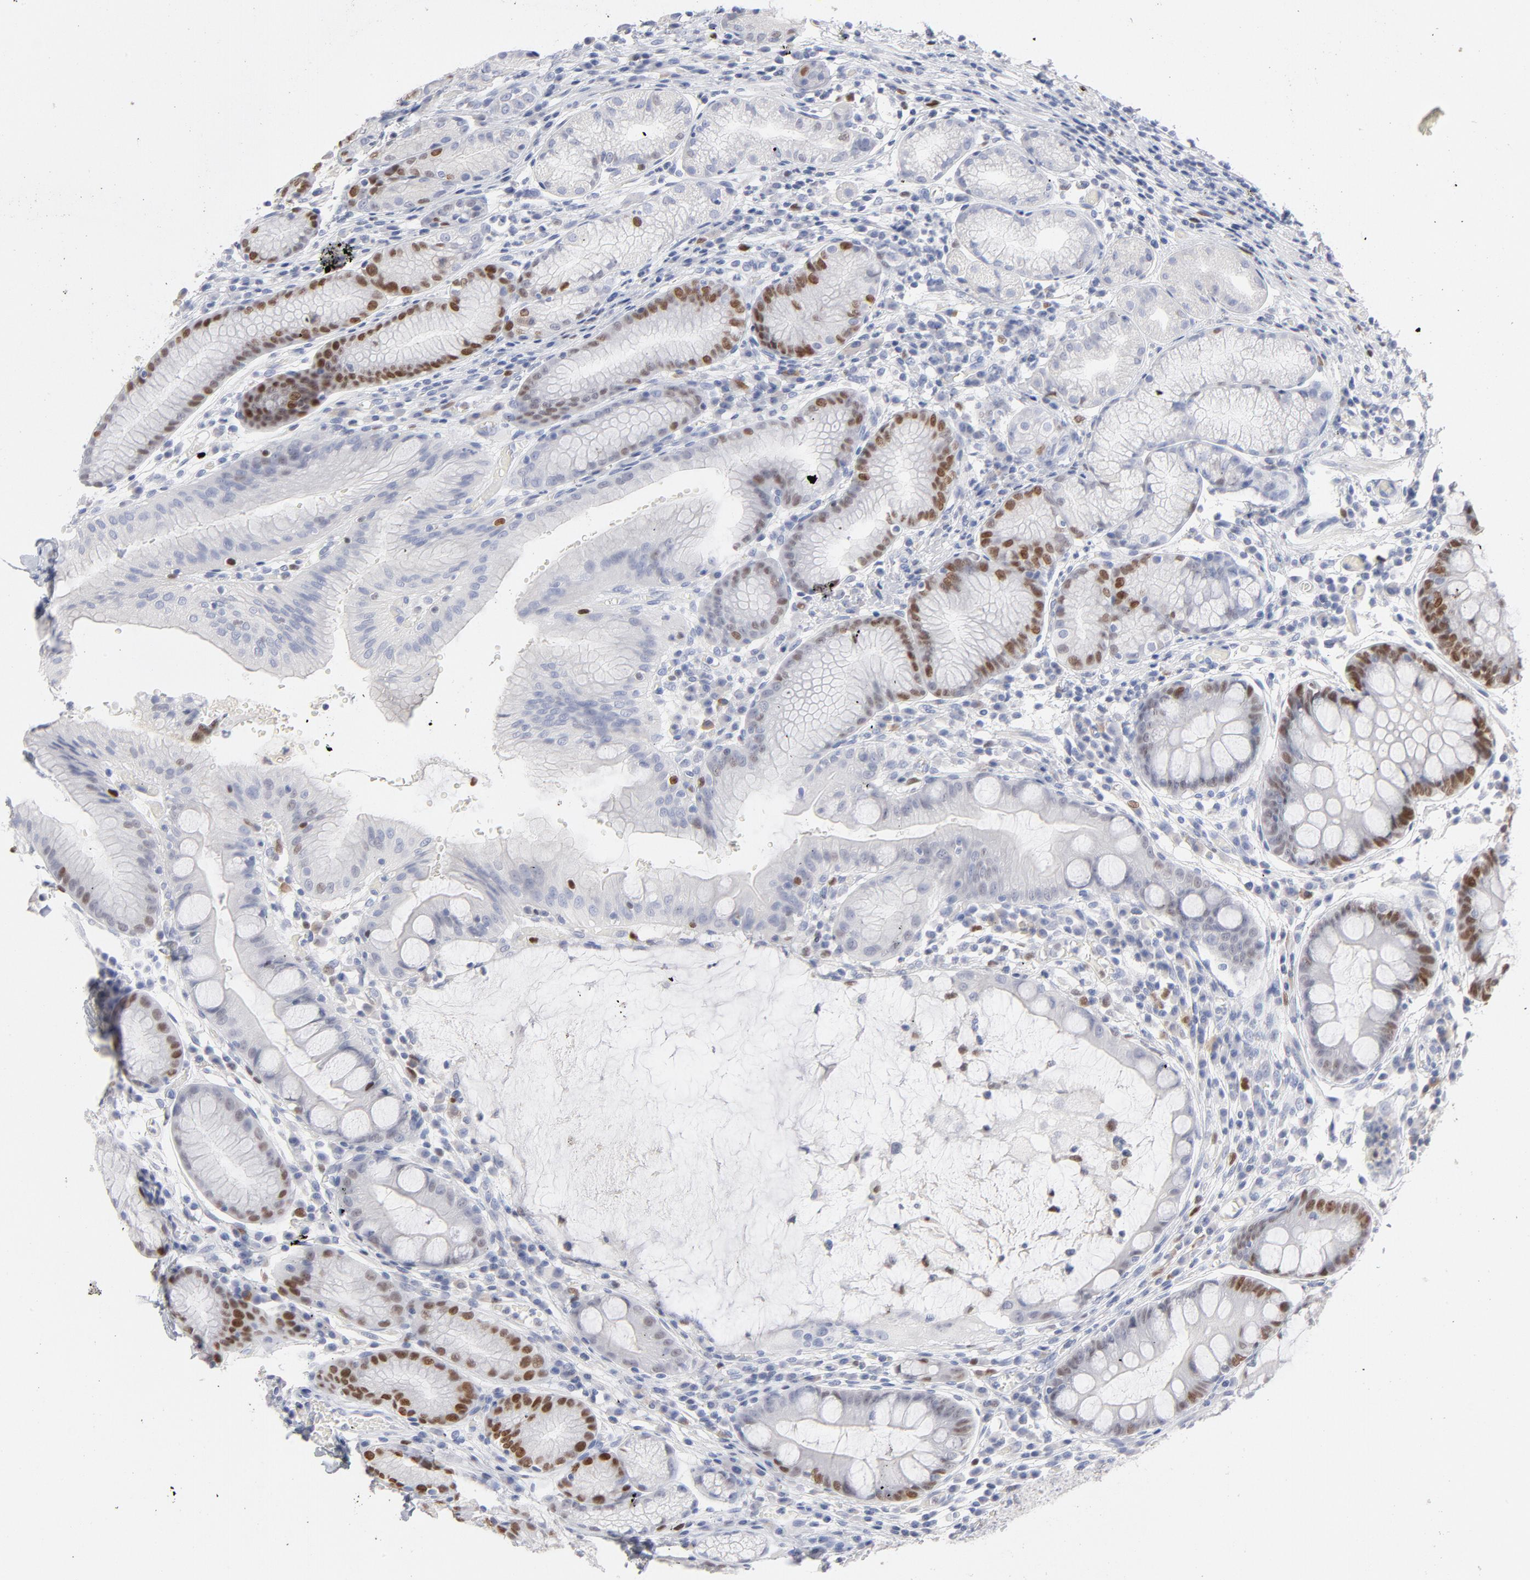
{"staining": {"intensity": "strong", "quantity": "<25%", "location": "nuclear"}, "tissue": "stomach", "cell_type": "Glandular cells", "image_type": "normal", "snomed": [{"axis": "morphology", "description": "Normal tissue, NOS"}, {"axis": "morphology", "description": "Inflammation, NOS"}, {"axis": "topography", "description": "Stomach, lower"}], "caption": "Benign stomach reveals strong nuclear staining in approximately <25% of glandular cells (brown staining indicates protein expression, while blue staining denotes nuclei)..", "gene": "MCM7", "patient": {"sex": "male", "age": 59}}